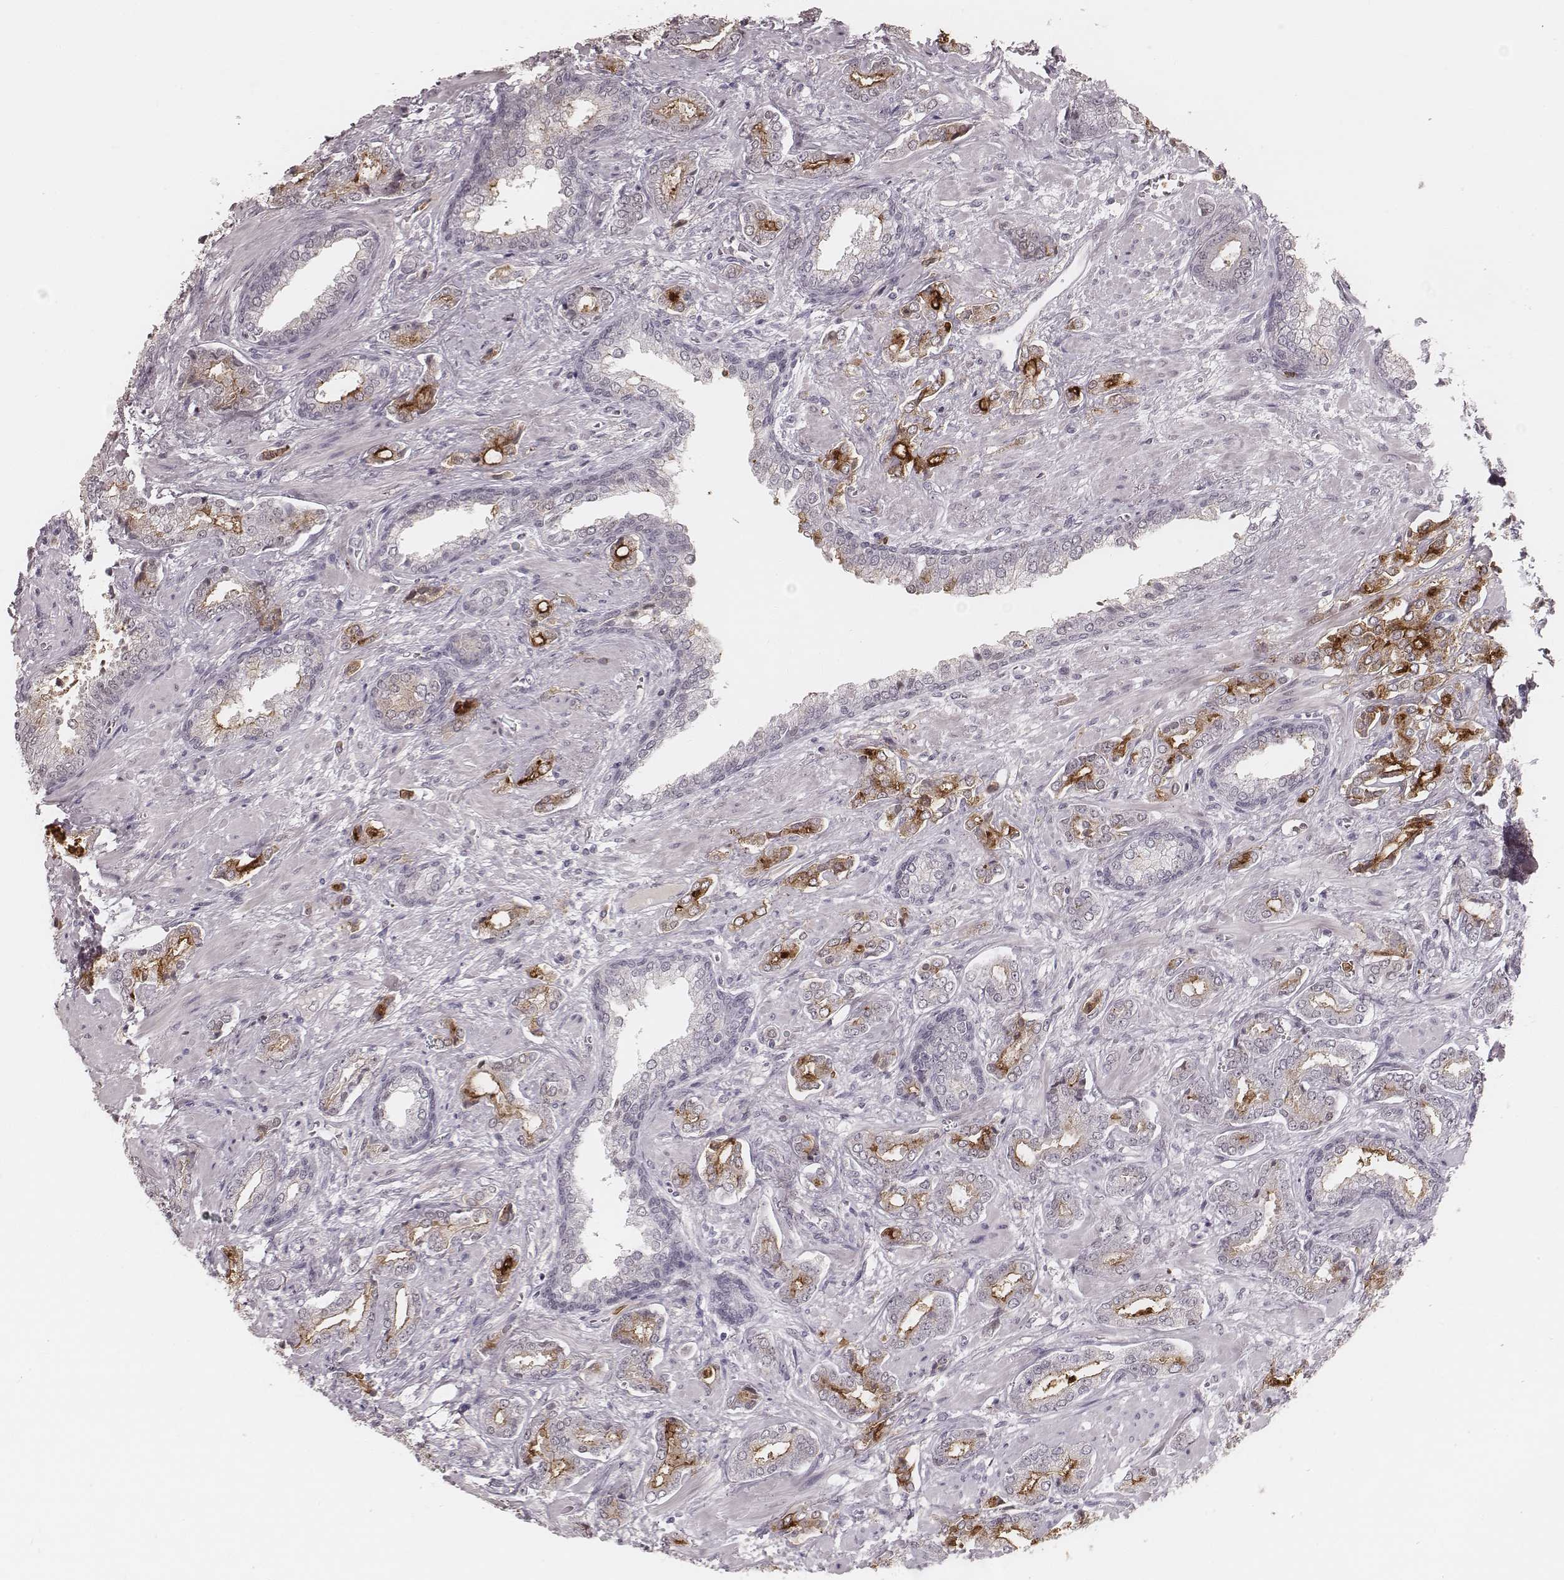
{"staining": {"intensity": "moderate", "quantity": "<25%", "location": "cytoplasmic/membranous"}, "tissue": "prostate cancer", "cell_type": "Tumor cells", "image_type": "cancer", "snomed": [{"axis": "morphology", "description": "Adenocarcinoma, Low grade"}, {"axis": "topography", "description": "Prostate"}], "caption": "Immunohistochemistry (IHC) of prostate cancer (adenocarcinoma (low-grade)) shows low levels of moderate cytoplasmic/membranous expression in approximately <25% of tumor cells. The staining was performed using DAB (3,3'-diaminobenzidine) to visualize the protein expression in brown, while the nuclei were stained in blue with hematoxylin (Magnification: 20x).", "gene": "KITLG", "patient": {"sex": "male", "age": 61}}